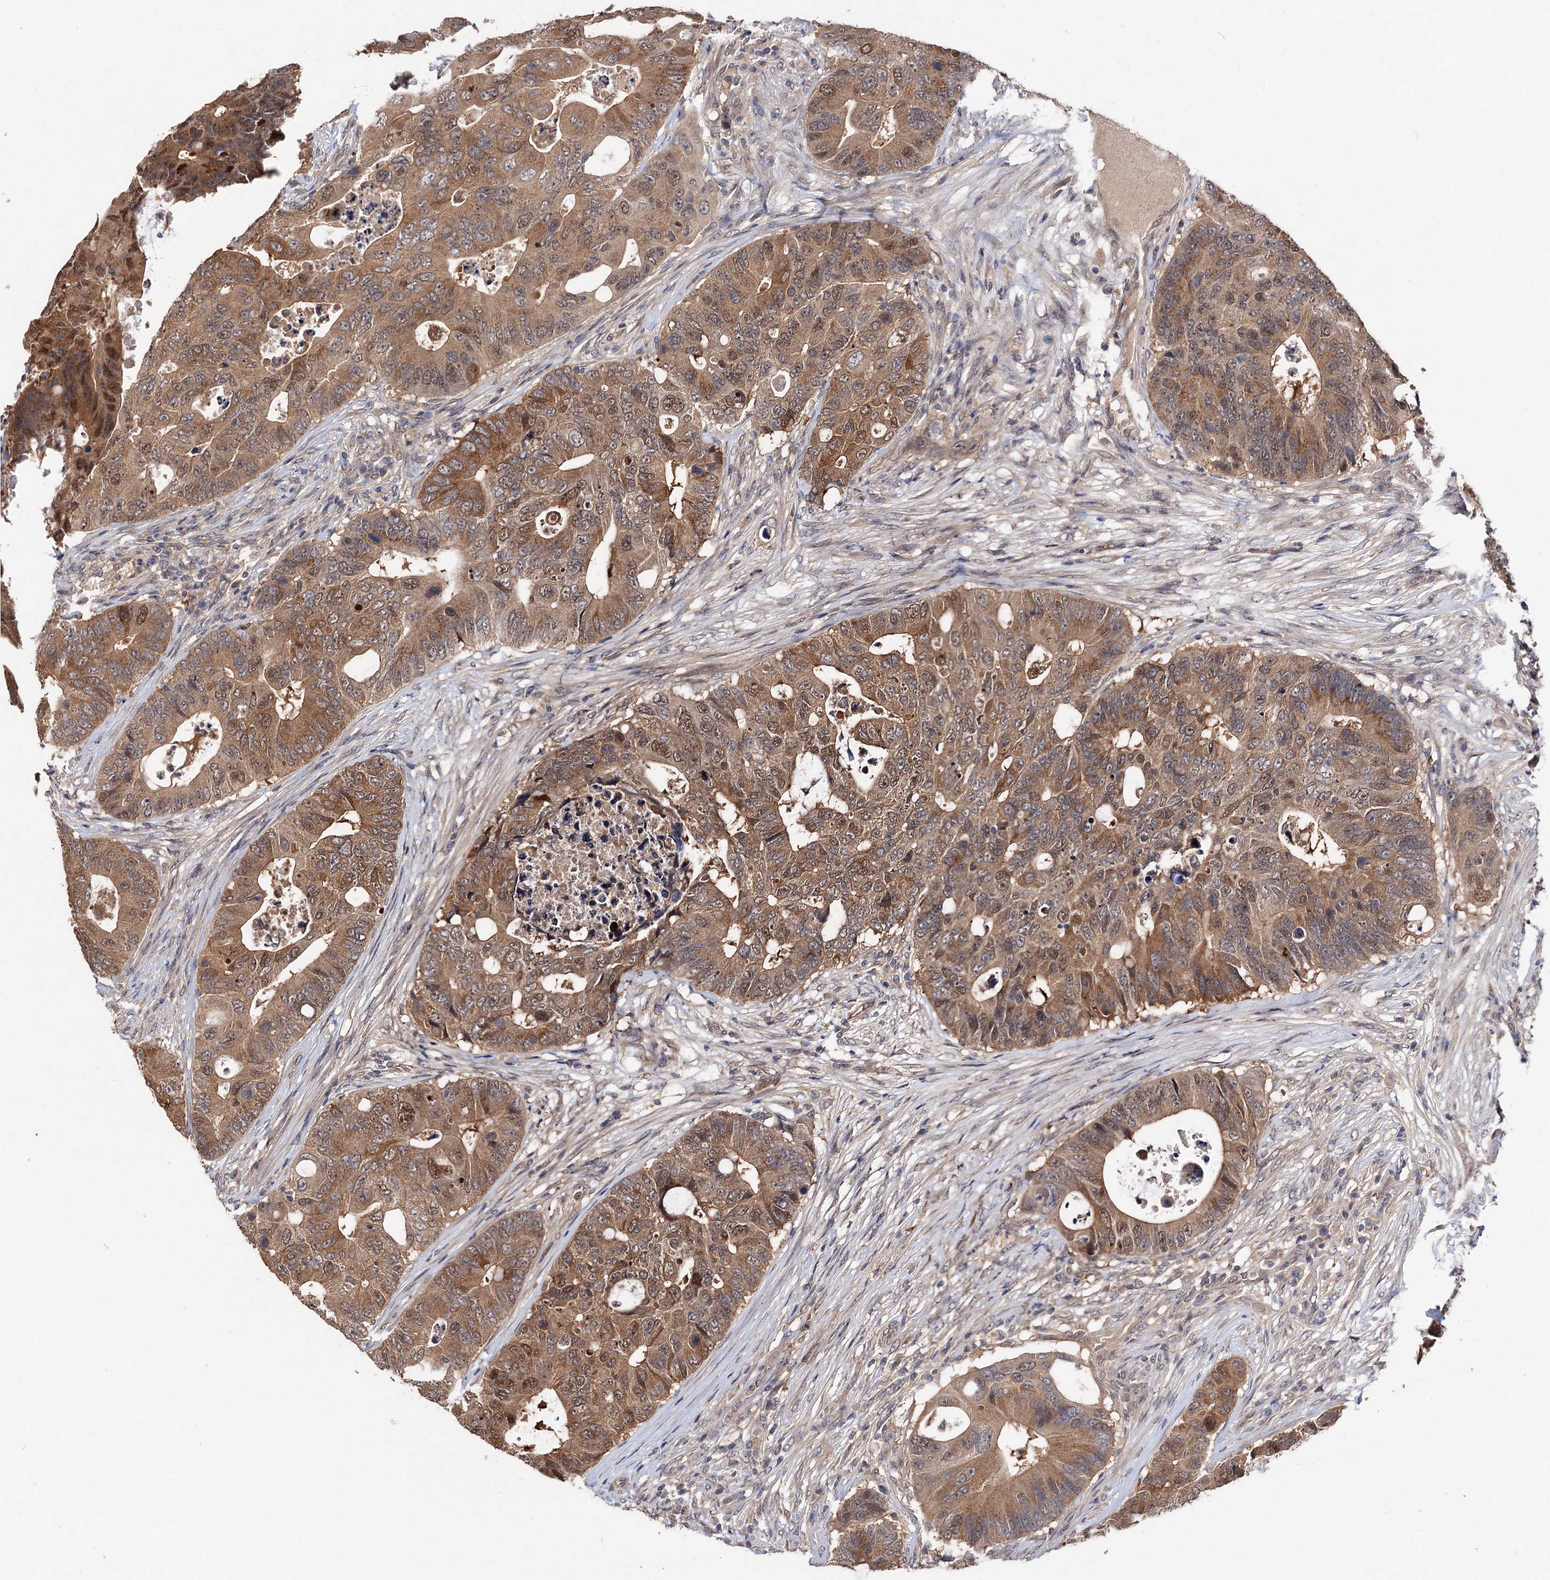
{"staining": {"intensity": "moderate", "quantity": ">75%", "location": "cytoplasmic/membranous,nuclear"}, "tissue": "colorectal cancer", "cell_type": "Tumor cells", "image_type": "cancer", "snomed": [{"axis": "morphology", "description": "Adenocarcinoma, NOS"}, {"axis": "topography", "description": "Colon"}], "caption": "This micrograph exhibits IHC staining of colorectal cancer, with medium moderate cytoplasmic/membranous and nuclear staining in about >75% of tumor cells.", "gene": "NUDCD2", "patient": {"sex": "male", "age": 71}}